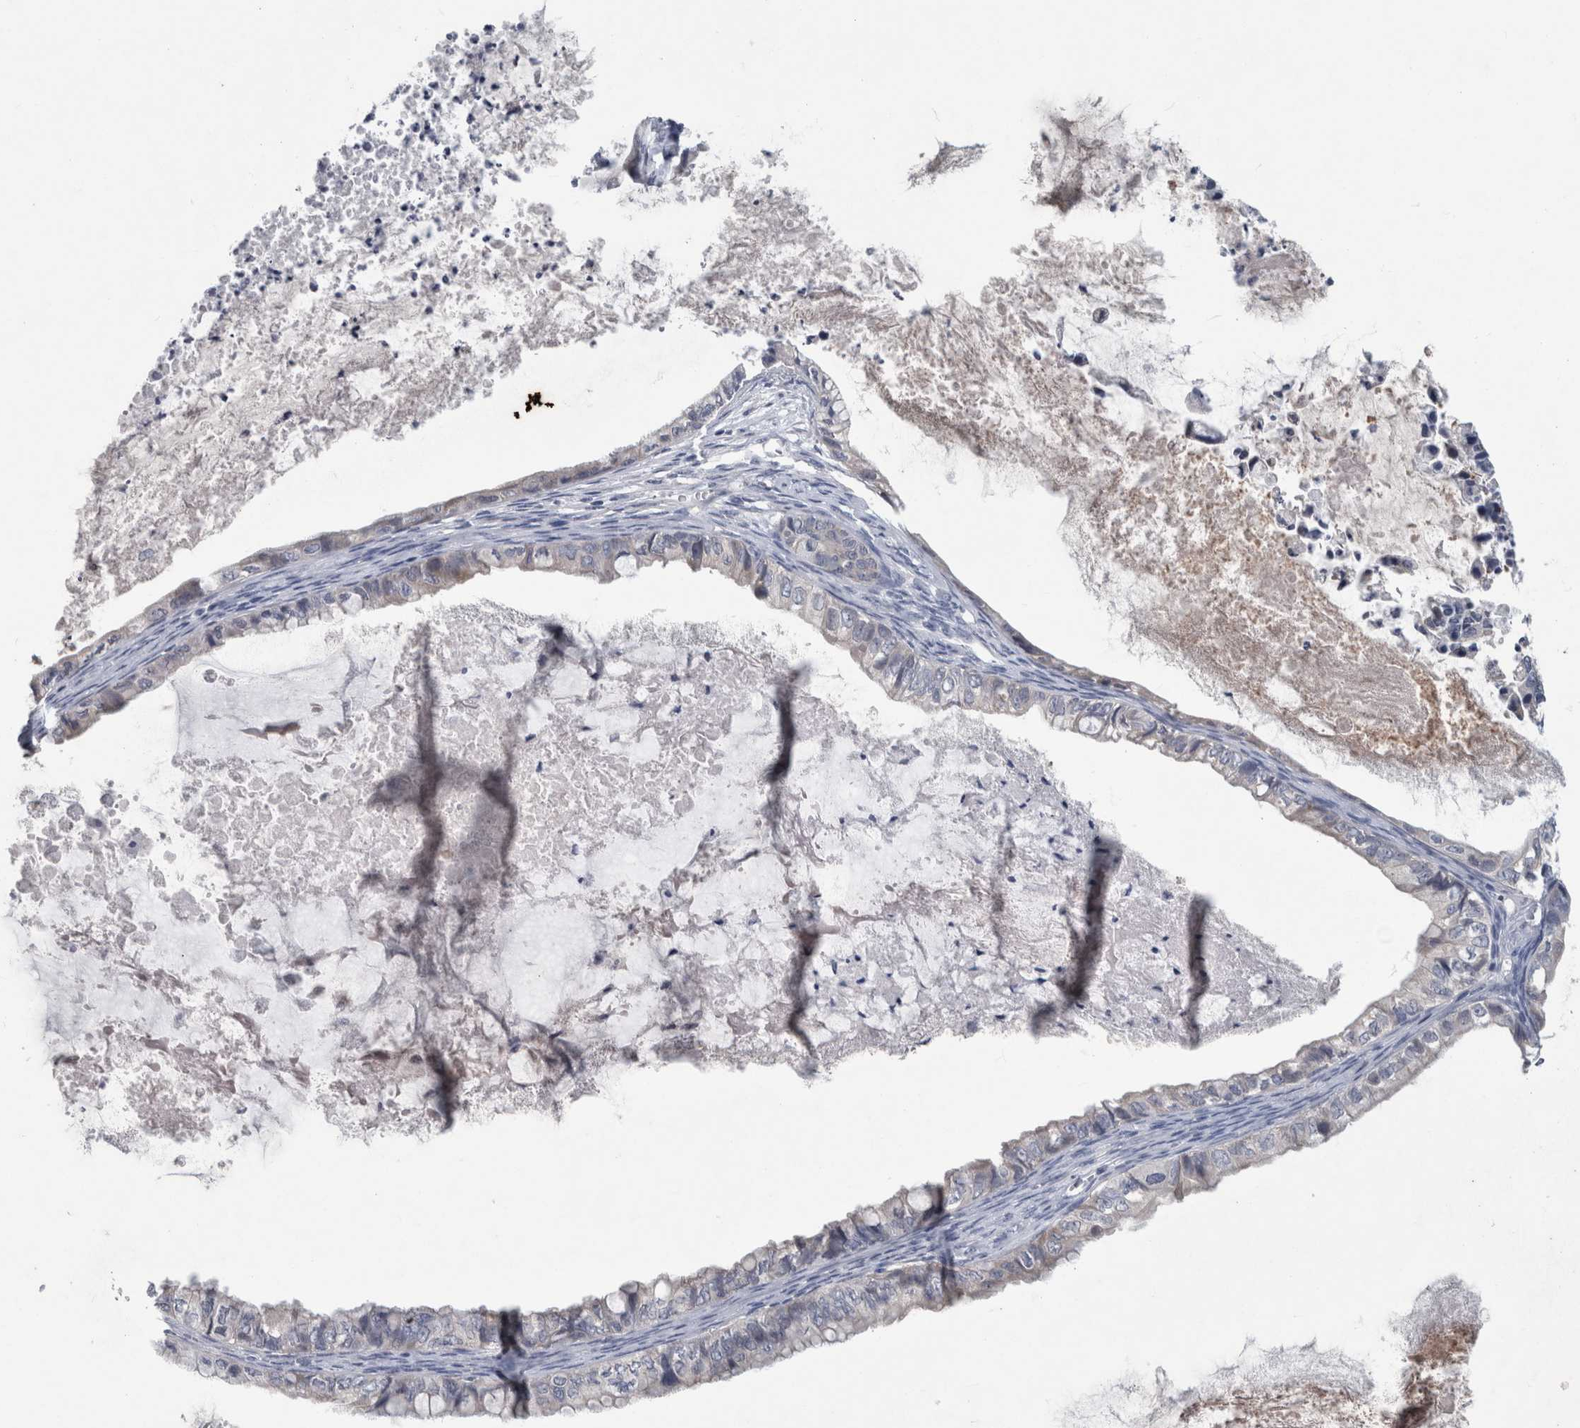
{"staining": {"intensity": "negative", "quantity": "none", "location": "none"}, "tissue": "ovarian cancer", "cell_type": "Tumor cells", "image_type": "cancer", "snomed": [{"axis": "morphology", "description": "Cystadenocarcinoma, mucinous, NOS"}, {"axis": "topography", "description": "Ovary"}], "caption": "Histopathology image shows no protein positivity in tumor cells of ovarian mucinous cystadenocarcinoma tissue.", "gene": "FAM83H", "patient": {"sex": "female", "age": 80}}